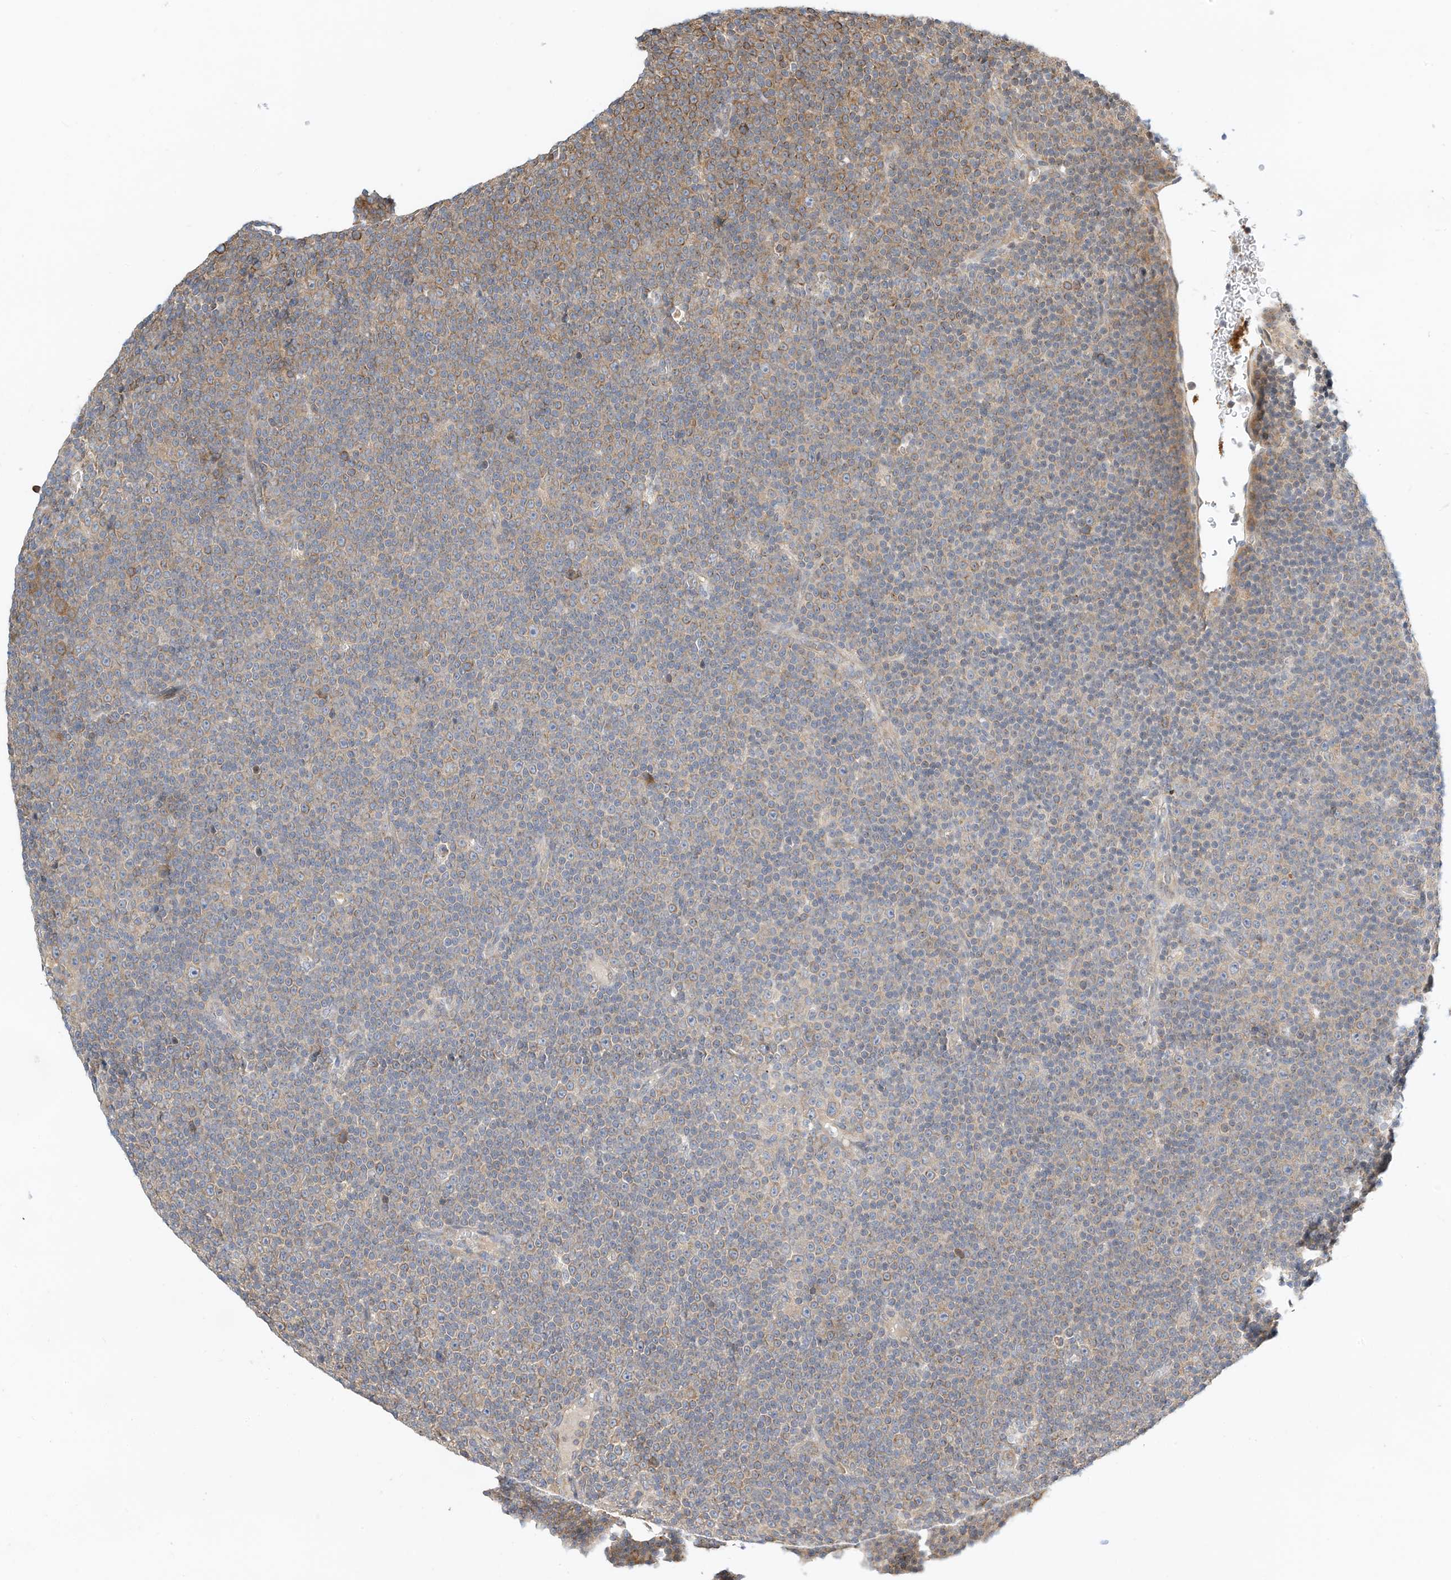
{"staining": {"intensity": "weak", "quantity": "<25%", "location": "cytoplasmic/membranous"}, "tissue": "lymphoma", "cell_type": "Tumor cells", "image_type": "cancer", "snomed": [{"axis": "morphology", "description": "Malignant lymphoma, non-Hodgkin's type, Low grade"}, {"axis": "topography", "description": "Lymph node"}], "caption": "The micrograph demonstrates no significant expression in tumor cells of lymphoma.", "gene": "OFD1", "patient": {"sex": "female", "age": 67}}